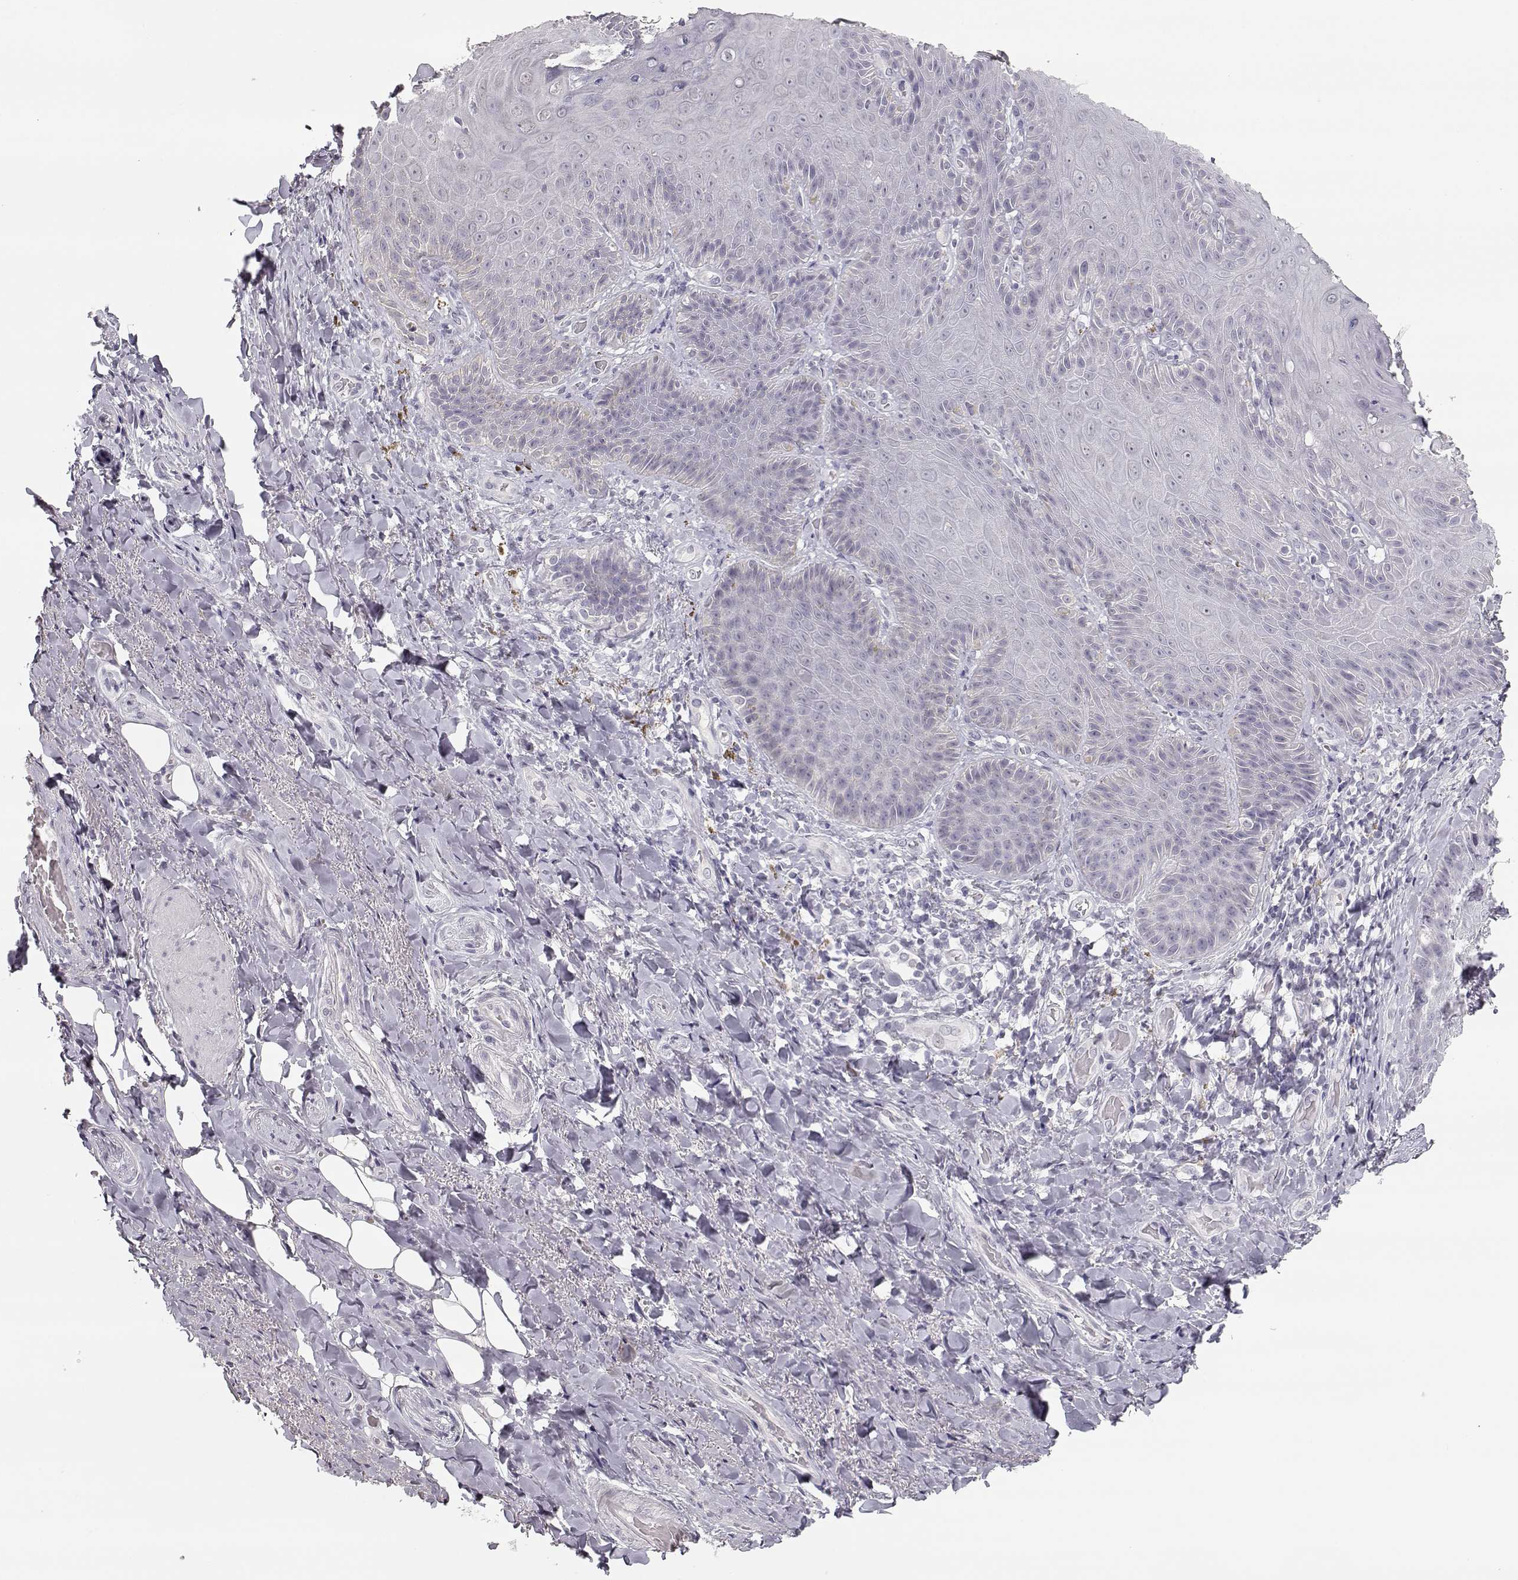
{"staining": {"intensity": "negative", "quantity": "none", "location": "none"}, "tissue": "adipose tissue", "cell_type": "Adipocytes", "image_type": "normal", "snomed": [{"axis": "morphology", "description": "Normal tissue, NOS"}, {"axis": "topography", "description": "Anal"}, {"axis": "topography", "description": "Peripheral nerve tissue"}], "caption": "The image exhibits no staining of adipocytes in normal adipose tissue.", "gene": "TKTL1", "patient": {"sex": "male", "age": 53}}